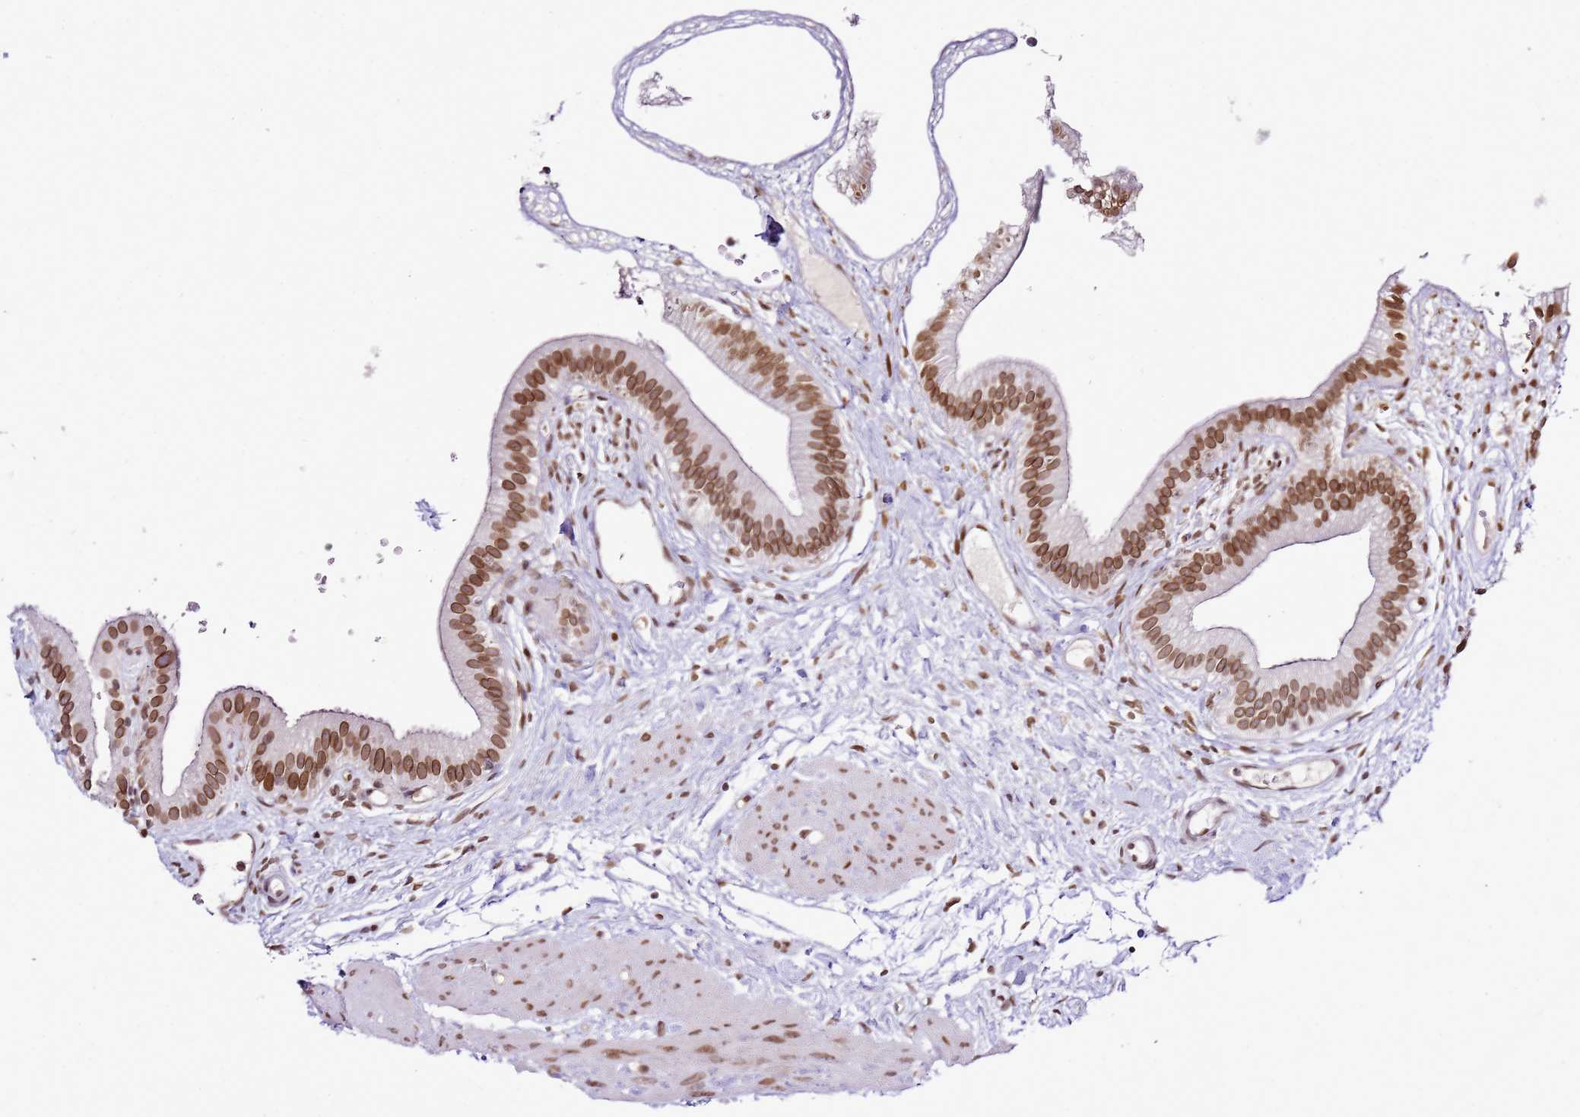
{"staining": {"intensity": "moderate", "quantity": ">75%", "location": "nuclear"}, "tissue": "gallbladder", "cell_type": "Glandular cells", "image_type": "normal", "snomed": [{"axis": "morphology", "description": "Normal tissue, NOS"}, {"axis": "topography", "description": "Gallbladder"}], "caption": "An image showing moderate nuclear expression in about >75% of glandular cells in unremarkable gallbladder, as visualized by brown immunohistochemical staining.", "gene": "POU6F1", "patient": {"sex": "female", "age": 54}}